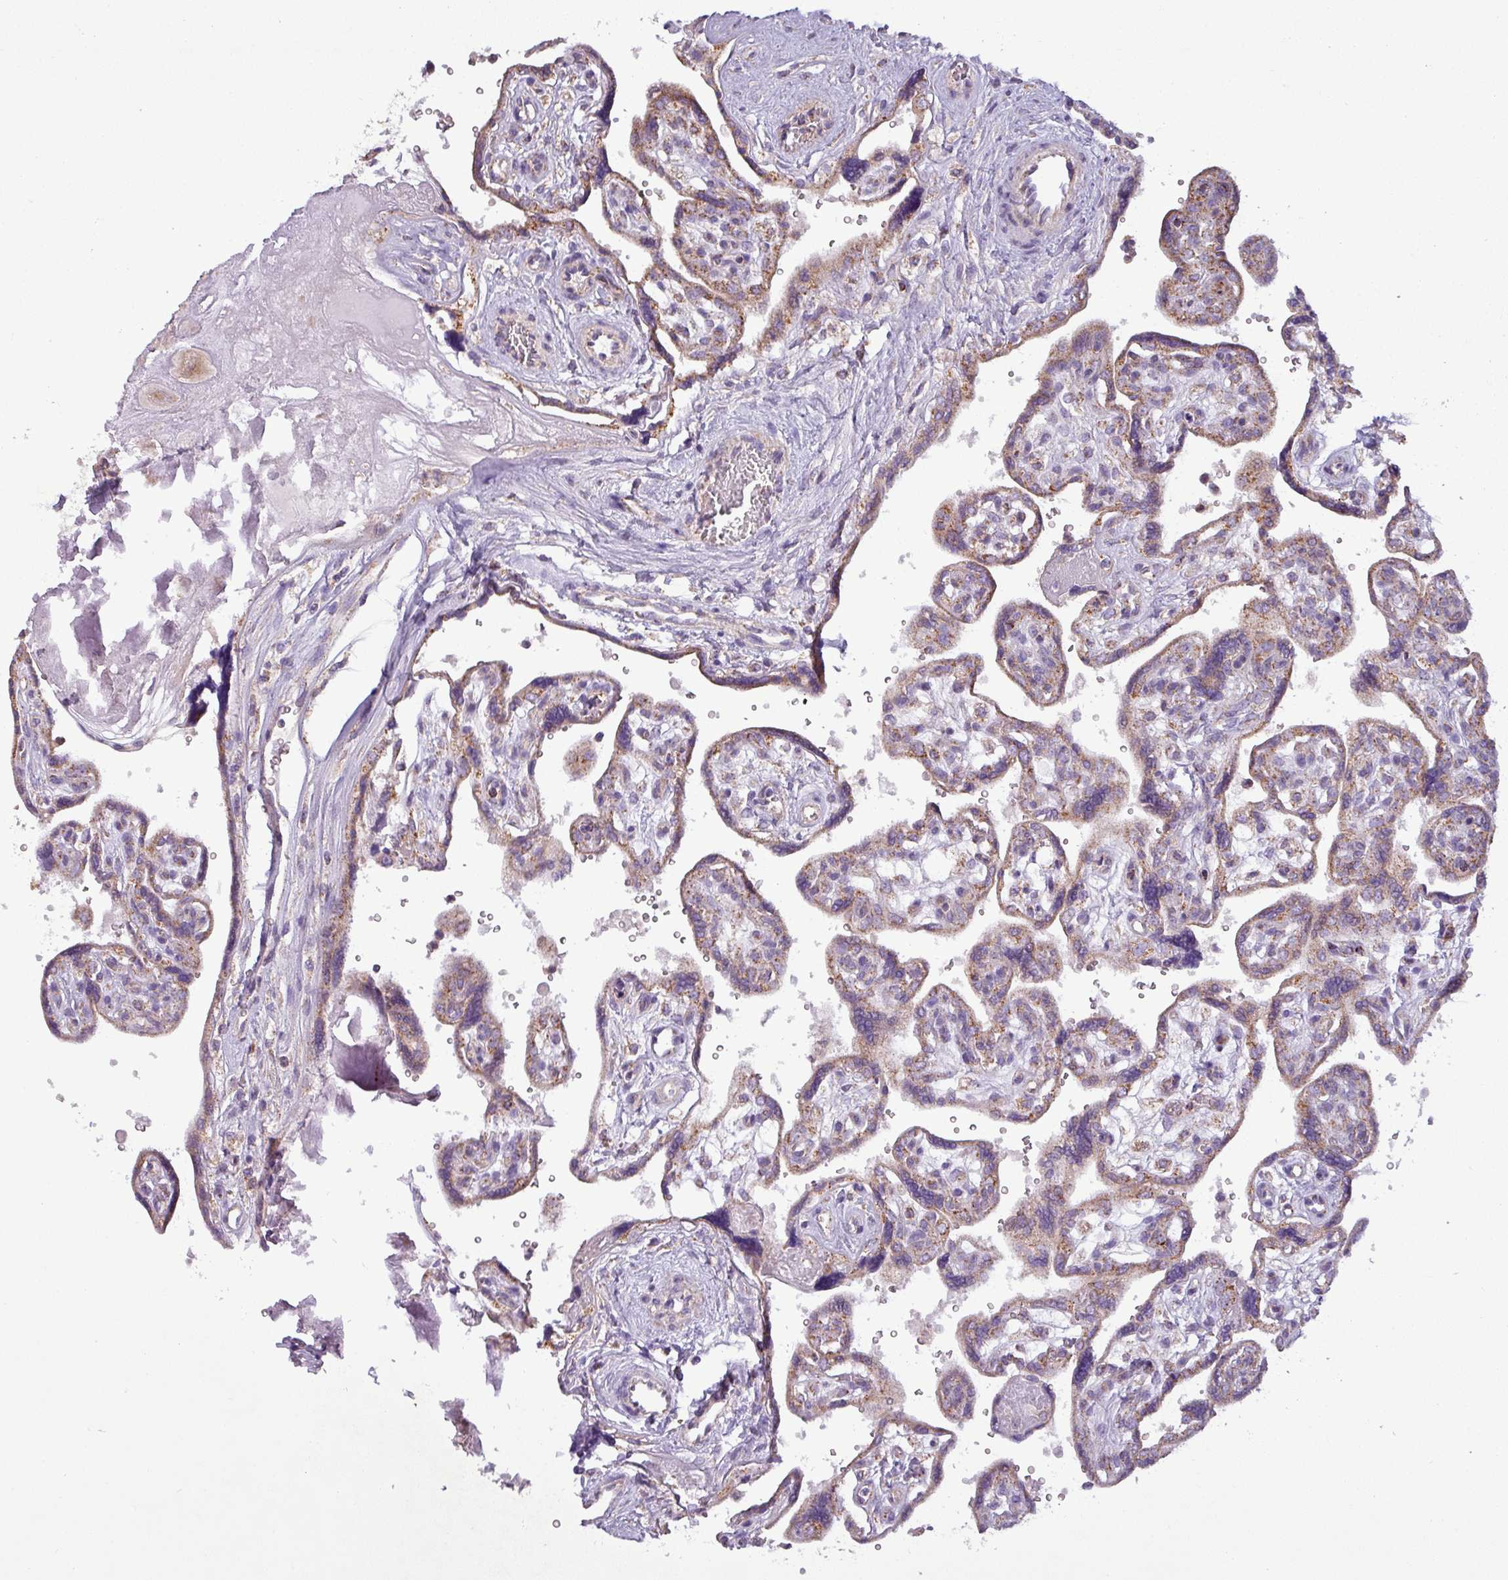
{"staining": {"intensity": "weak", "quantity": ">75%", "location": "cytoplasmic/membranous"}, "tissue": "placenta", "cell_type": "Decidual cells", "image_type": "normal", "snomed": [{"axis": "morphology", "description": "Normal tissue, NOS"}, {"axis": "topography", "description": "Placenta"}], "caption": "An immunohistochemistry histopathology image of benign tissue is shown. Protein staining in brown highlights weak cytoplasmic/membranous positivity in placenta within decidual cells. The staining is performed using DAB brown chromogen to label protein expression. The nuclei are counter-stained blue using hematoxylin.", "gene": "PNMA6A", "patient": {"sex": "female", "age": 39}}